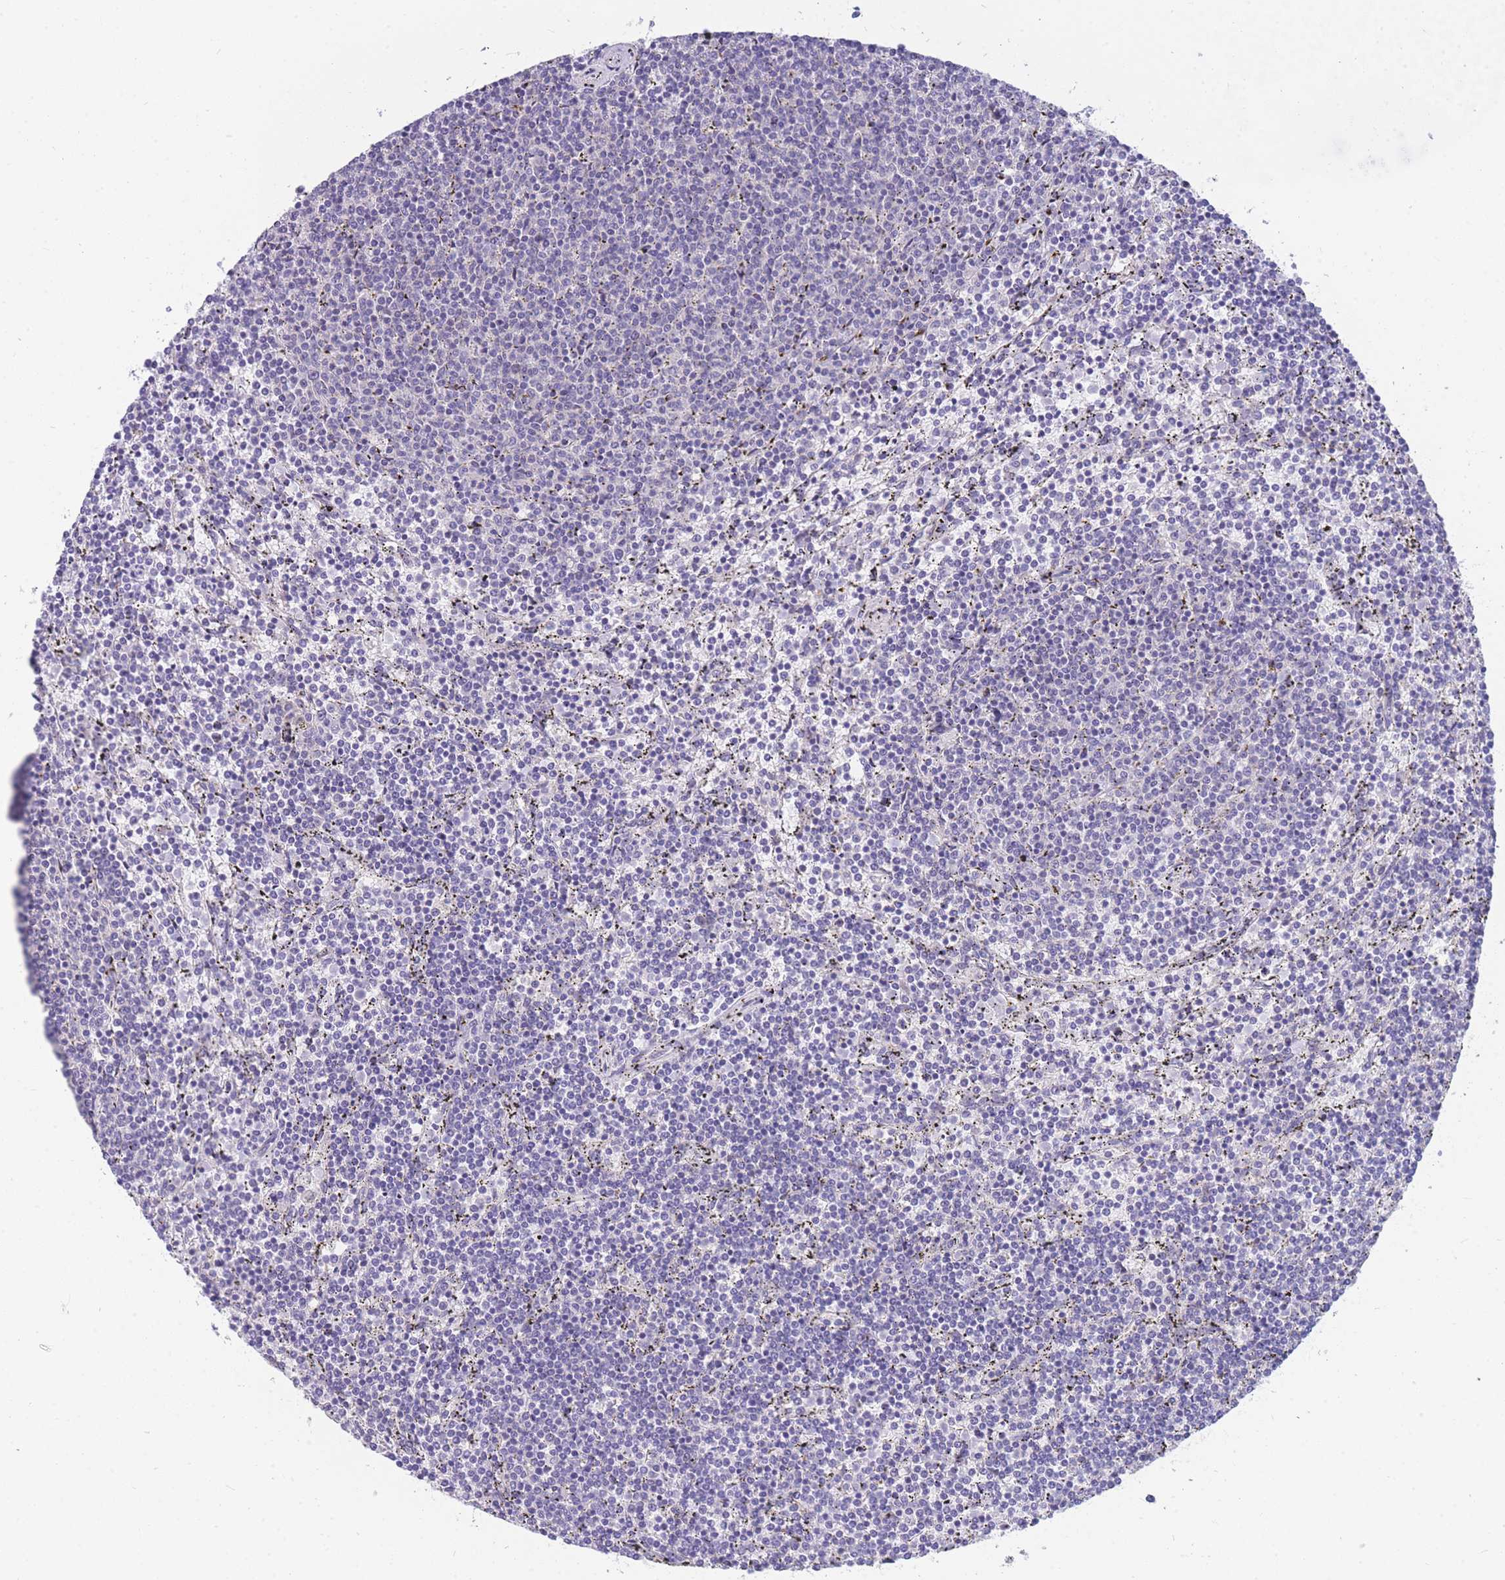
{"staining": {"intensity": "negative", "quantity": "none", "location": "none"}, "tissue": "lymphoma", "cell_type": "Tumor cells", "image_type": "cancer", "snomed": [{"axis": "morphology", "description": "Malignant lymphoma, non-Hodgkin's type, Low grade"}, {"axis": "topography", "description": "Spleen"}], "caption": "DAB (3,3'-diaminobenzidine) immunohistochemical staining of human malignant lymphoma, non-Hodgkin's type (low-grade) displays no significant staining in tumor cells.", "gene": "DDX49", "patient": {"sex": "female", "age": 50}}